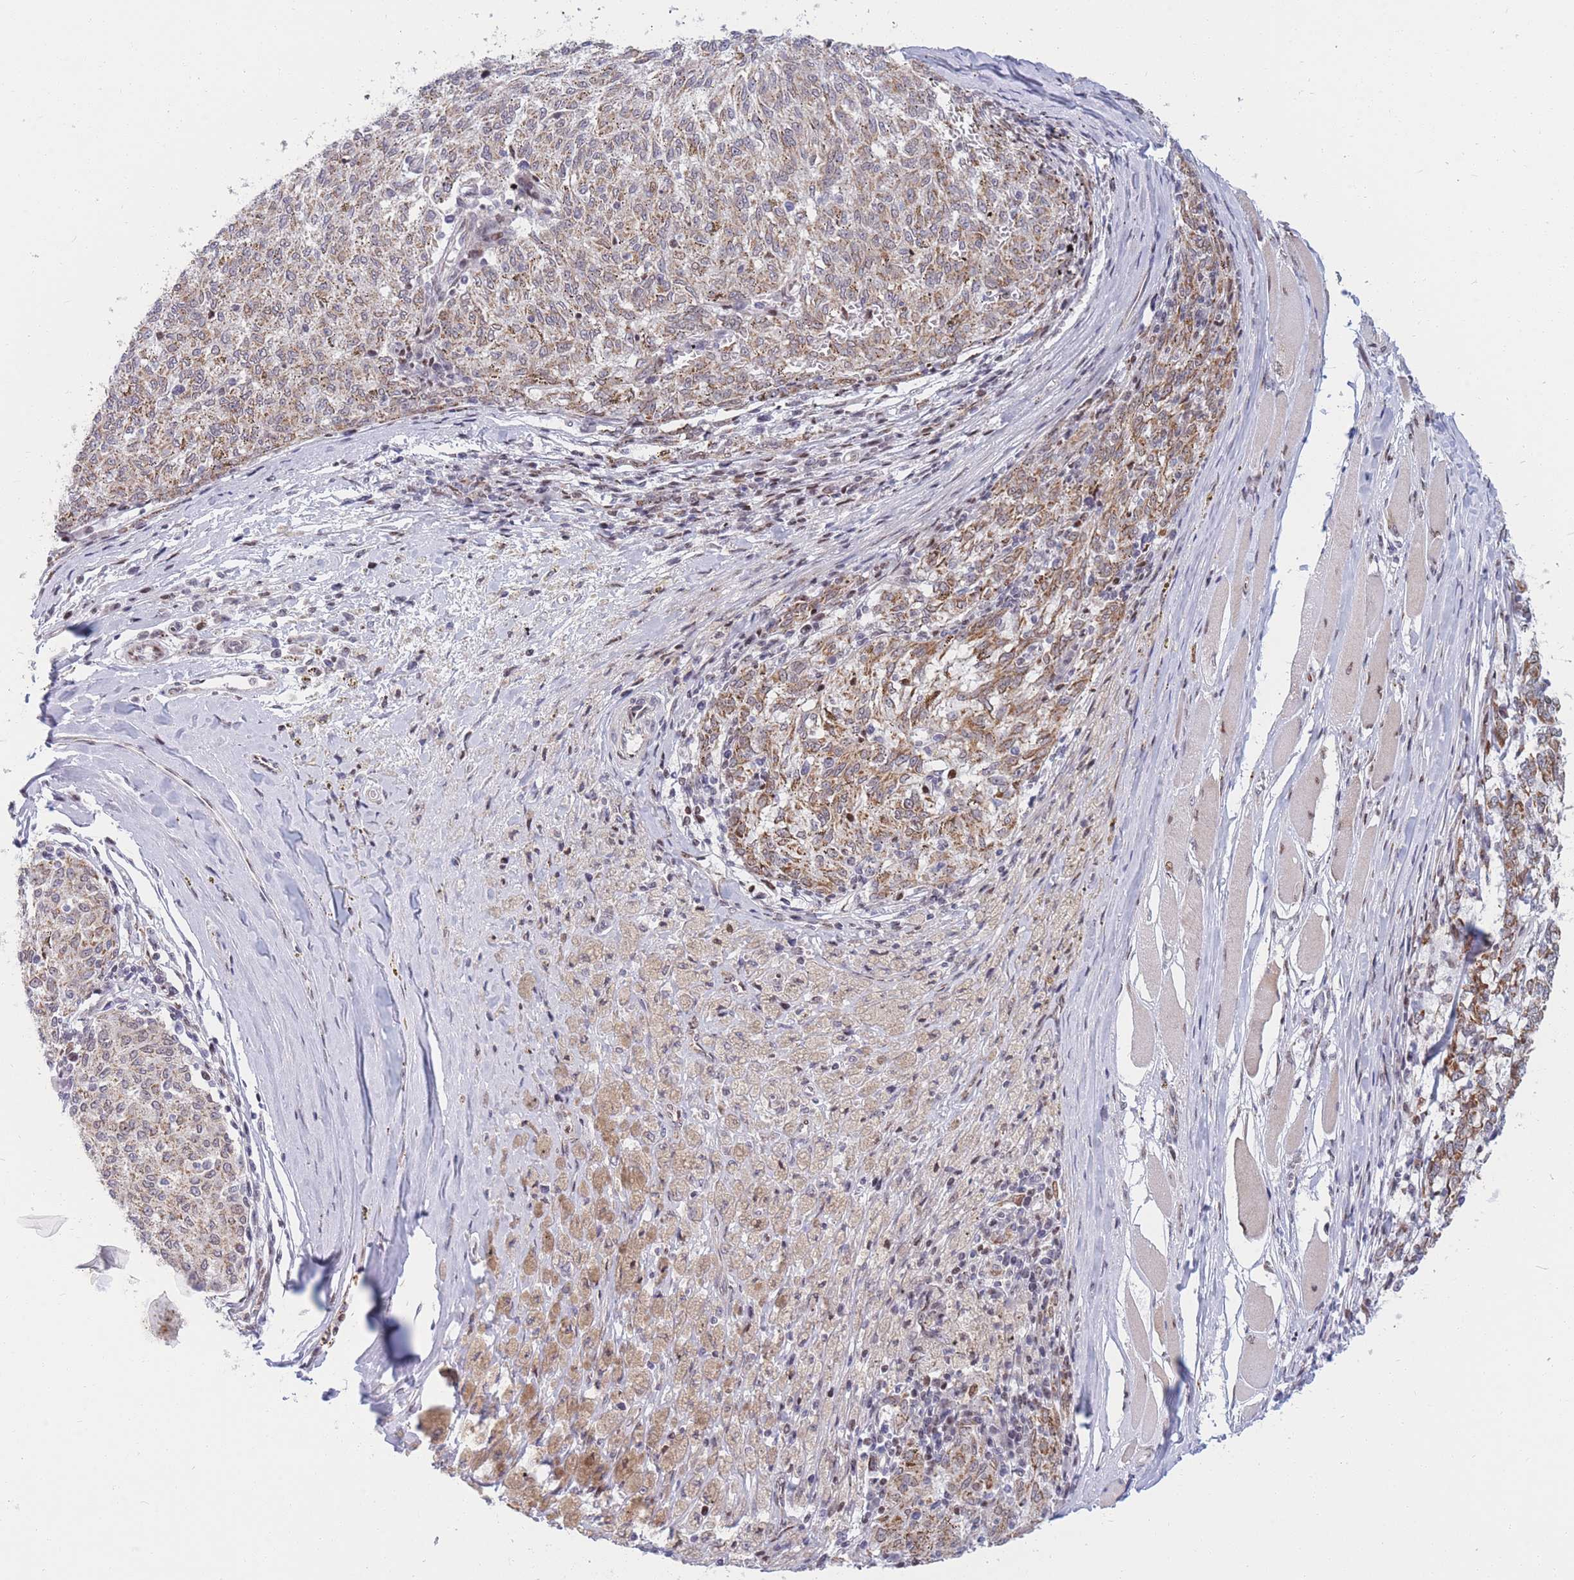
{"staining": {"intensity": "moderate", "quantity": "25%-75%", "location": "cytoplasmic/membranous"}, "tissue": "melanoma", "cell_type": "Tumor cells", "image_type": "cancer", "snomed": [{"axis": "morphology", "description": "Malignant melanoma, NOS"}, {"axis": "topography", "description": "Skin"}], "caption": "DAB immunohistochemical staining of human melanoma reveals moderate cytoplasmic/membranous protein expression in about 25%-75% of tumor cells.", "gene": "MOB4", "patient": {"sex": "female", "age": 72}}